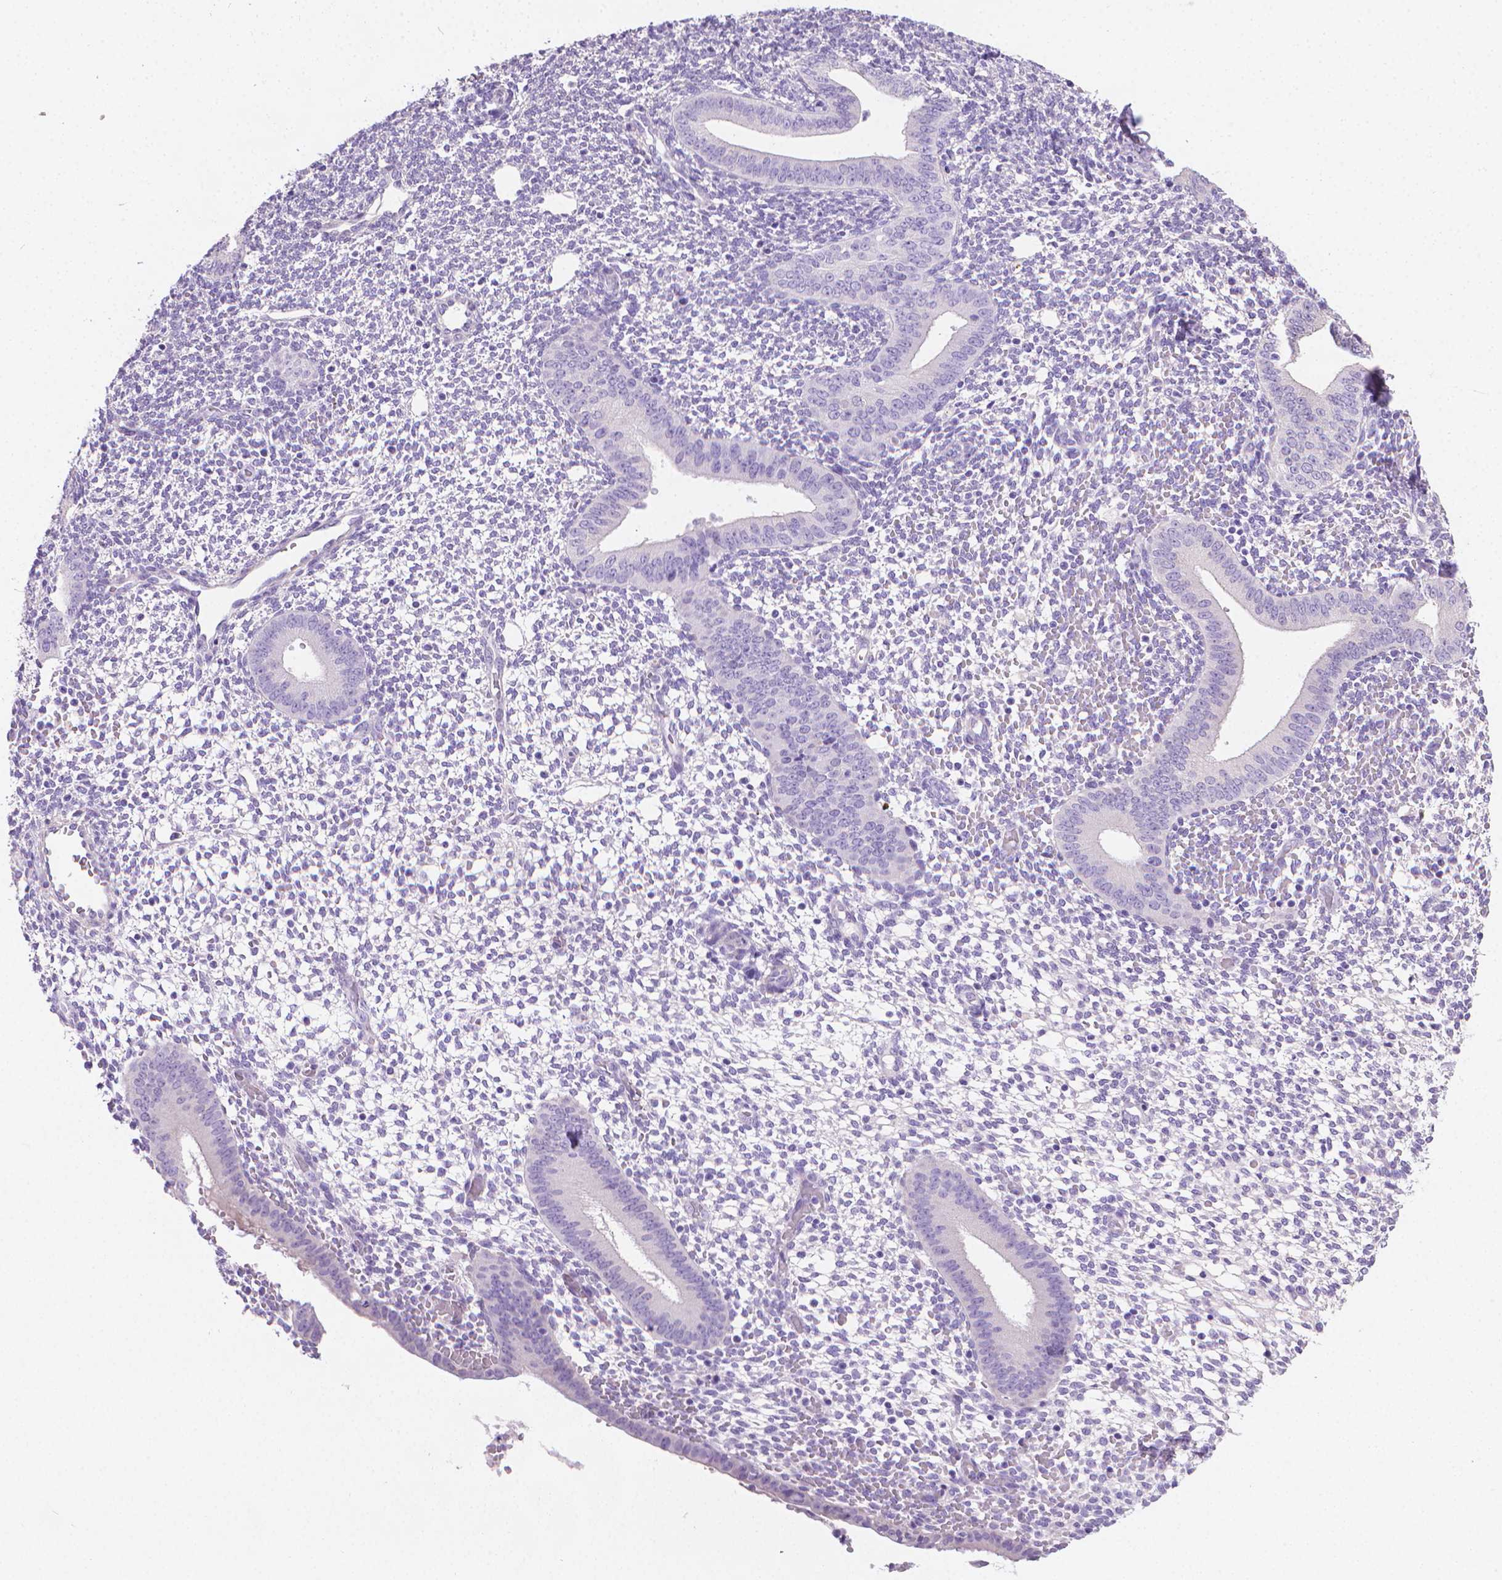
{"staining": {"intensity": "negative", "quantity": "none", "location": "none"}, "tissue": "endometrium", "cell_type": "Cells in endometrial stroma", "image_type": "normal", "snomed": [{"axis": "morphology", "description": "Normal tissue, NOS"}, {"axis": "topography", "description": "Endometrium"}], "caption": "This is a photomicrograph of immunohistochemistry staining of unremarkable endometrium, which shows no expression in cells in endometrial stroma.", "gene": "PNMA2", "patient": {"sex": "female", "age": 40}}